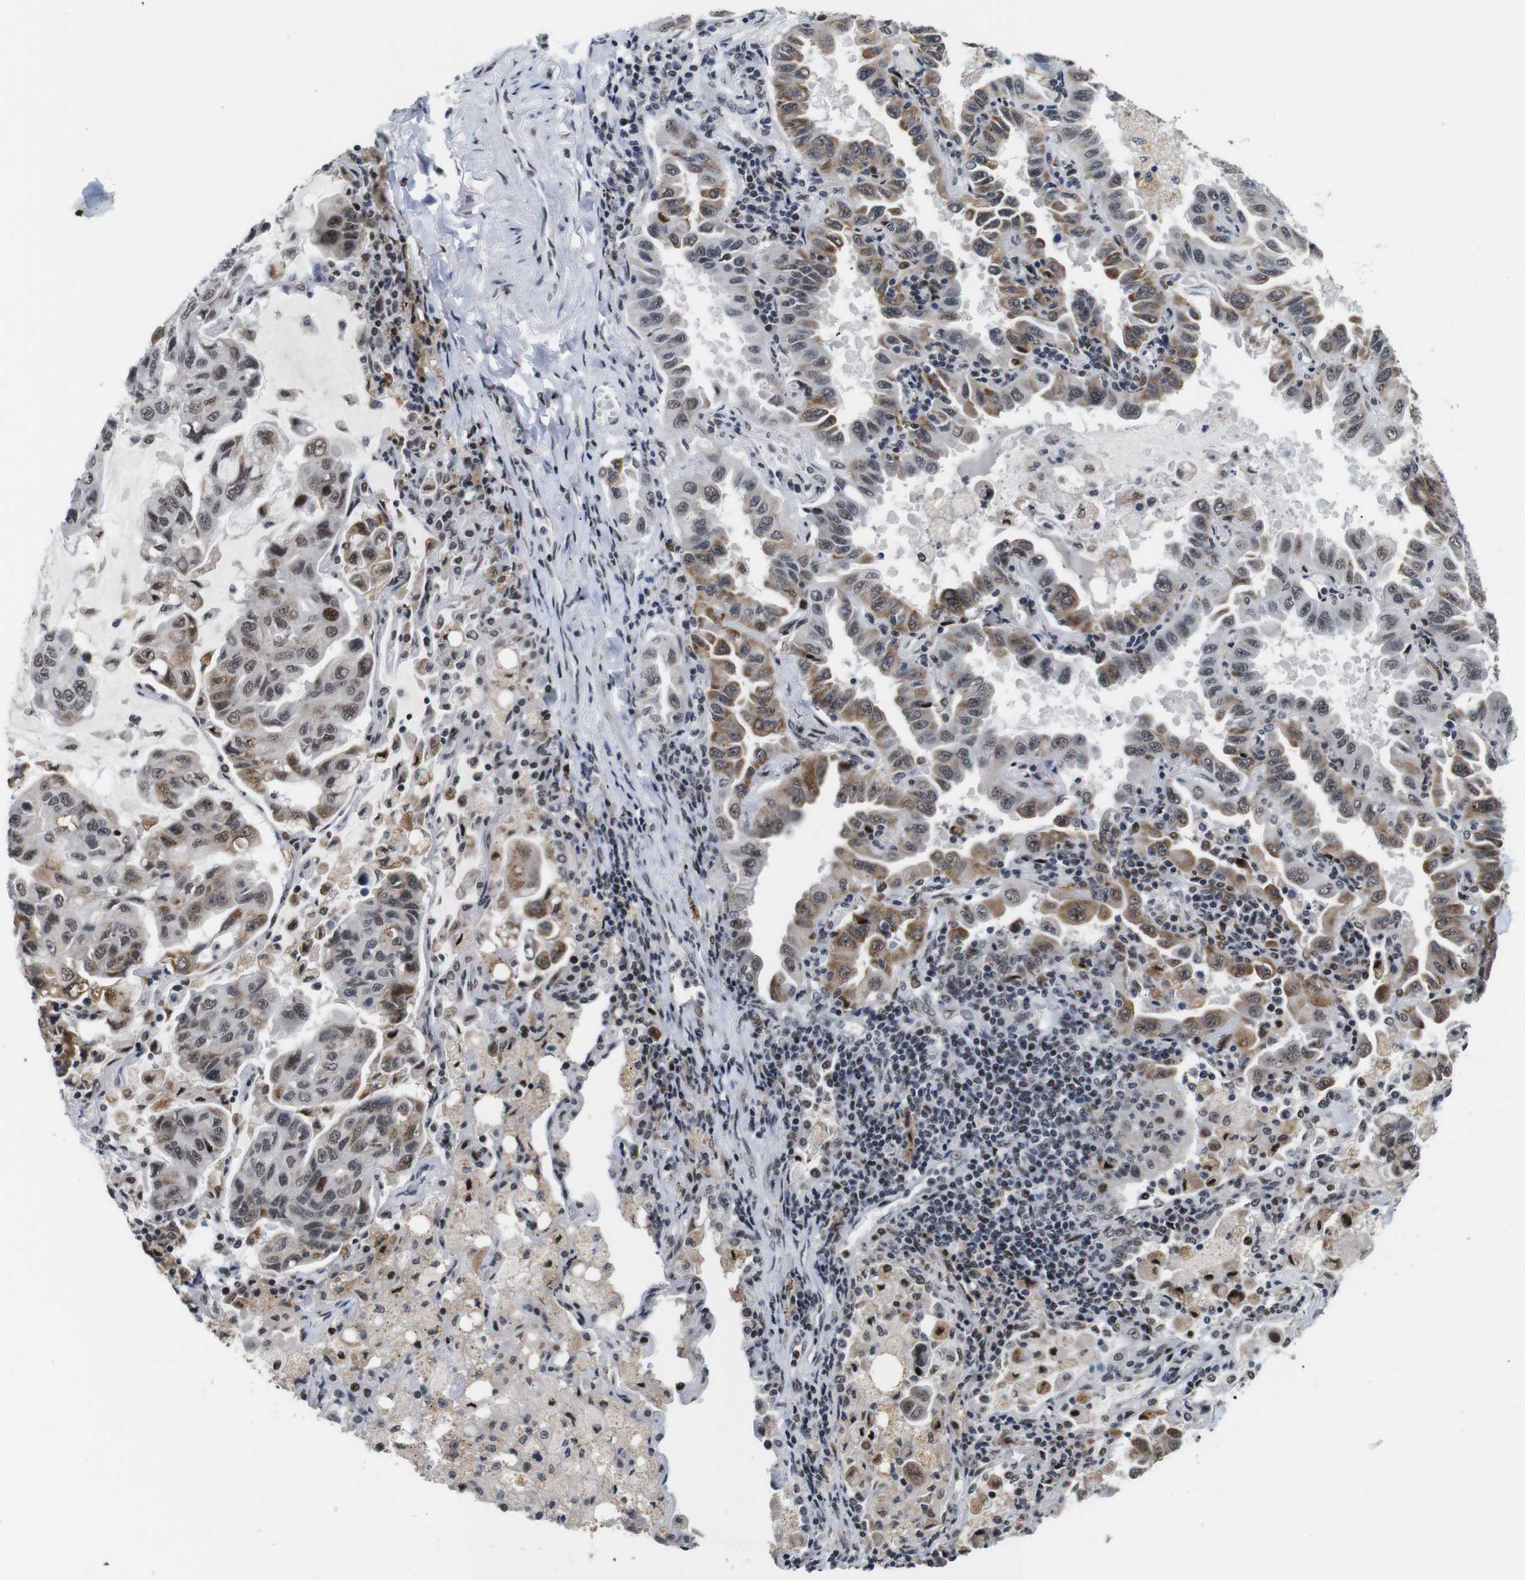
{"staining": {"intensity": "moderate", "quantity": ">75%", "location": "cytoplasmic/membranous,nuclear"}, "tissue": "lung cancer", "cell_type": "Tumor cells", "image_type": "cancer", "snomed": [{"axis": "morphology", "description": "Adenocarcinoma, NOS"}, {"axis": "topography", "description": "Lung"}], "caption": "Human lung cancer stained with a protein marker demonstrates moderate staining in tumor cells.", "gene": "EIF4G1", "patient": {"sex": "male", "age": 64}}